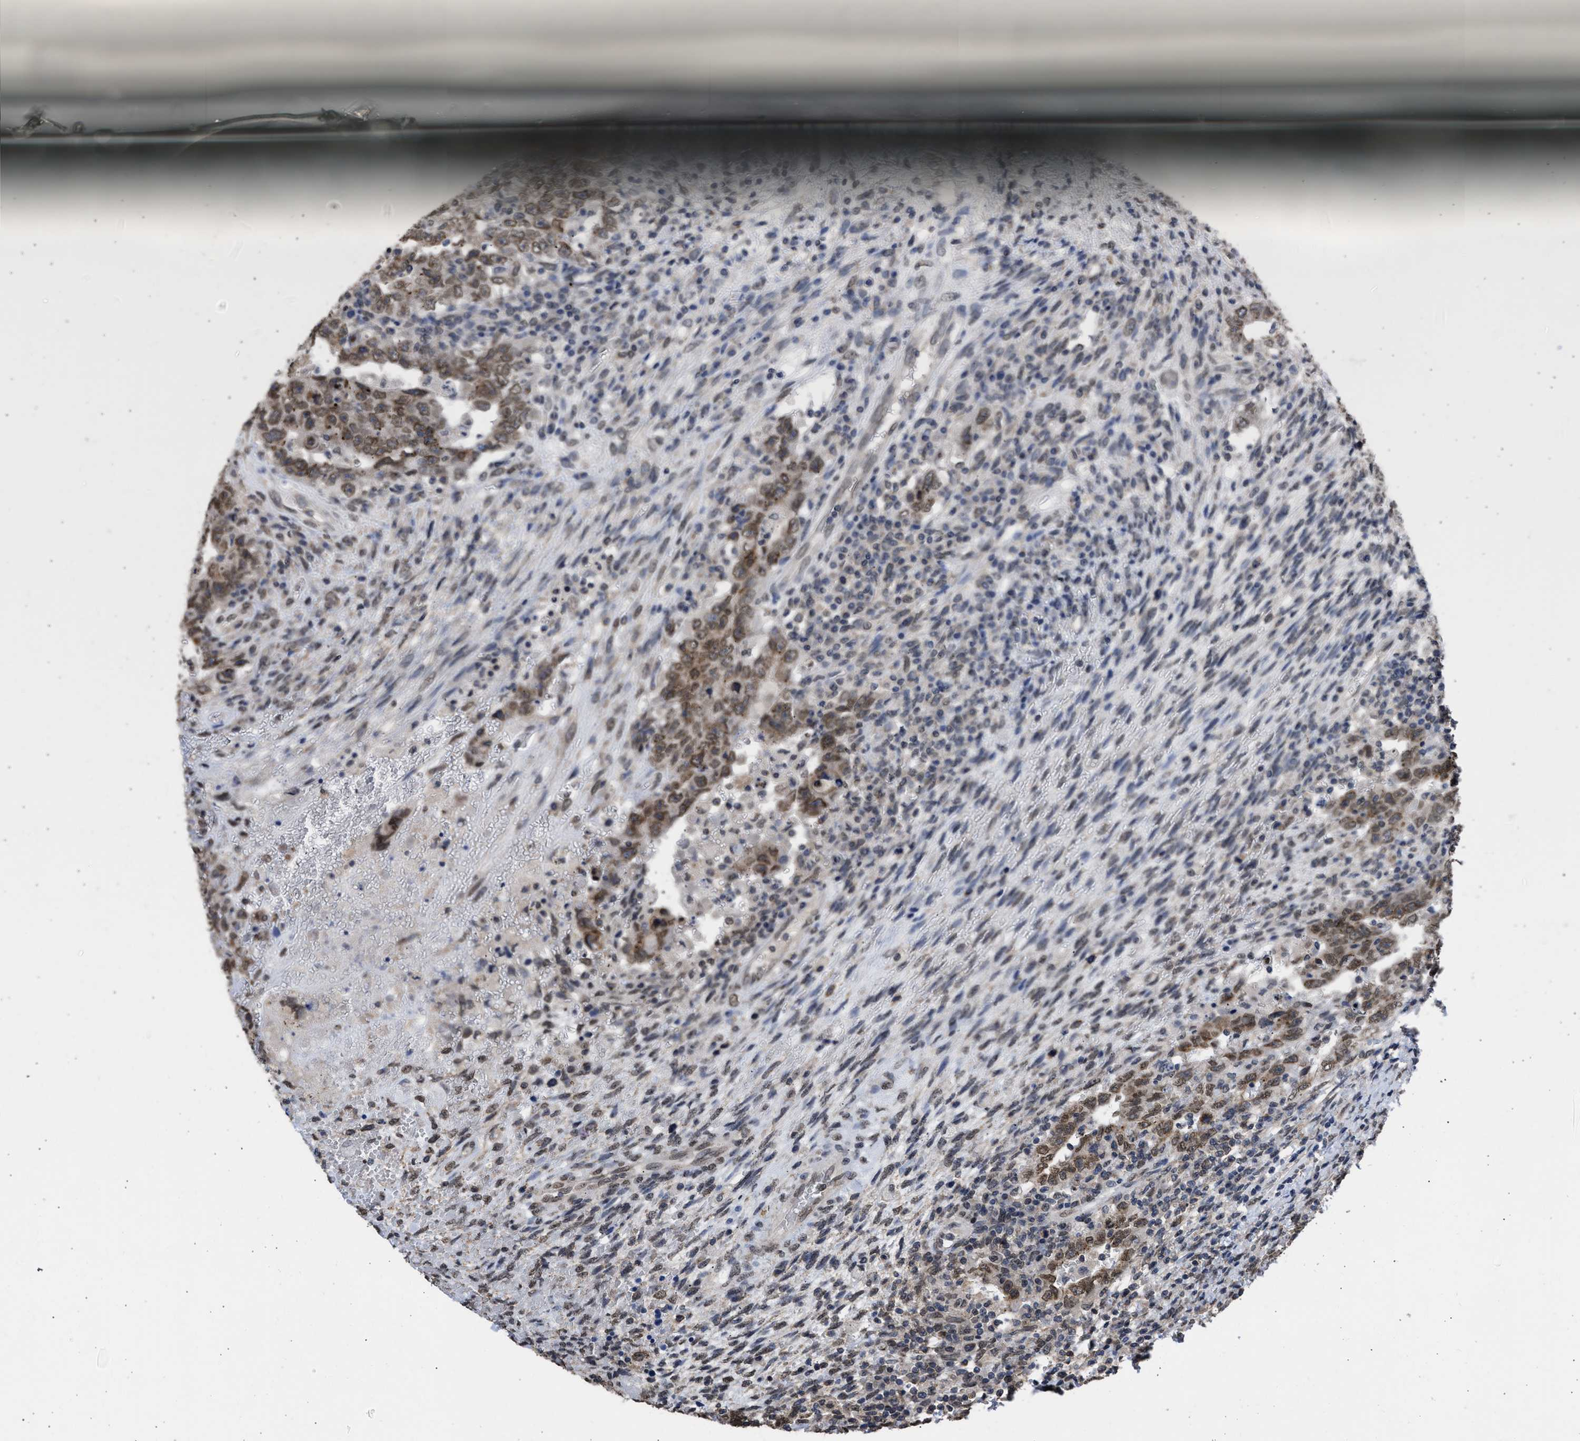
{"staining": {"intensity": "moderate", "quantity": "25%-75%", "location": "cytoplasmic/membranous,nuclear"}, "tissue": "testis cancer", "cell_type": "Tumor cells", "image_type": "cancer", "snomed": [{"axis": "morphology", "description": "Carcinoma, Embryonal, NOS"}, {"axis": "topography", "description": "Testis"}], "caption": "Protein analysis of testis cancer (embryonal carcinoma) tissue reveals moderate cytoplasmic/membranous and nuclear expression in approximately 25%-75% of tumor cells.", "gene": "NUP35", "patient": {"sex": "male", "age": 26}}